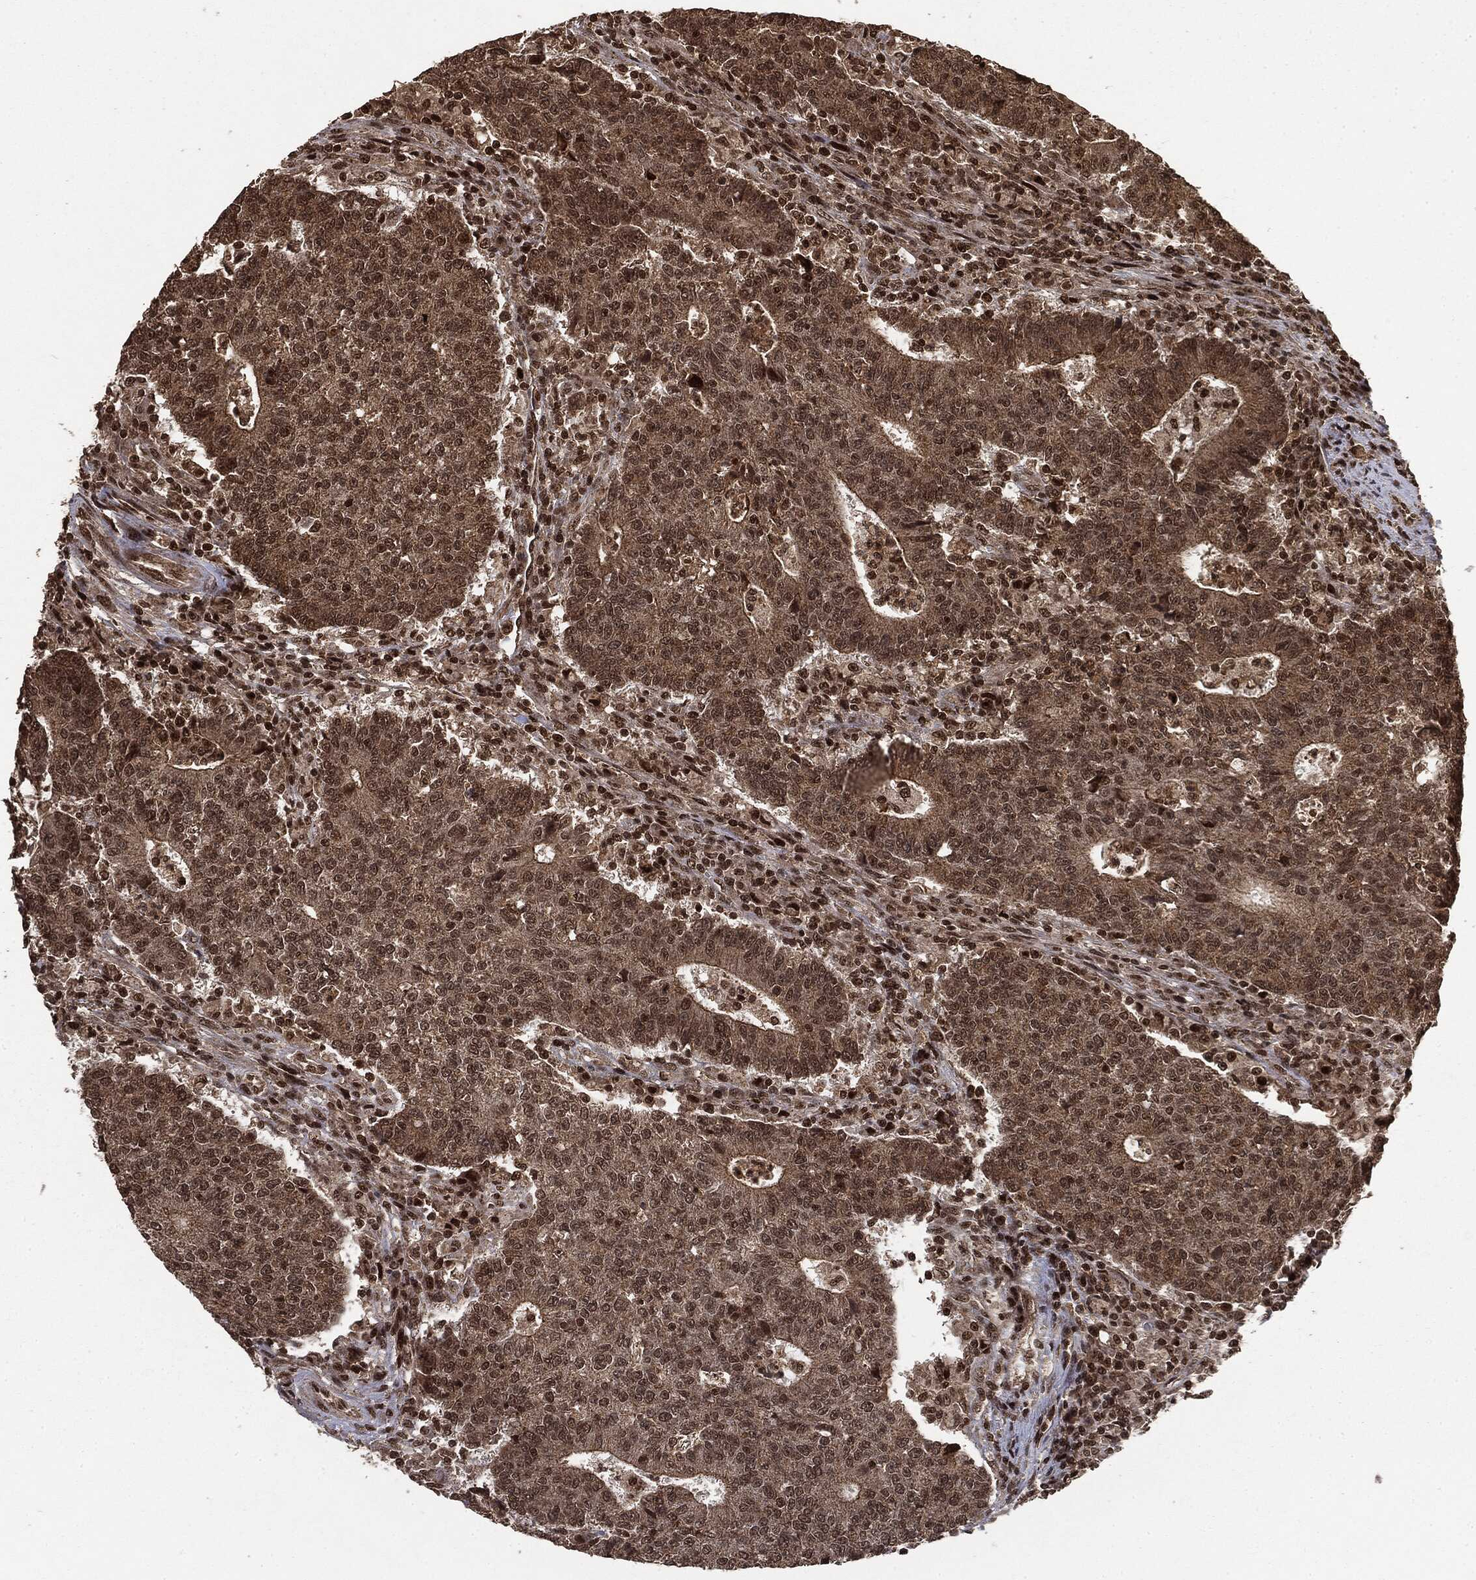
{"staining": {"intensity": "weak", "quantity": ">75%", "location": "cytoplasmic/membranous,nuclear"}, "tissue": "colorectal cancer", "cell_type": "Tumor cells", "image_type": "cancer", "snomed": [{"axis": "morphology", "description": "Adenocarcinoma, NOS"}, {"axis": "topography", "description": "Colon"}], "caption": "DAB immunohistochemical staining of human colorectal cancer exhibits weak cytoplasmic/membranous and nuclear protein positivity in approximately >75% of tumor cells.", "gene": "CTDP1", "patient": {"sex": "female", "age": 75}}